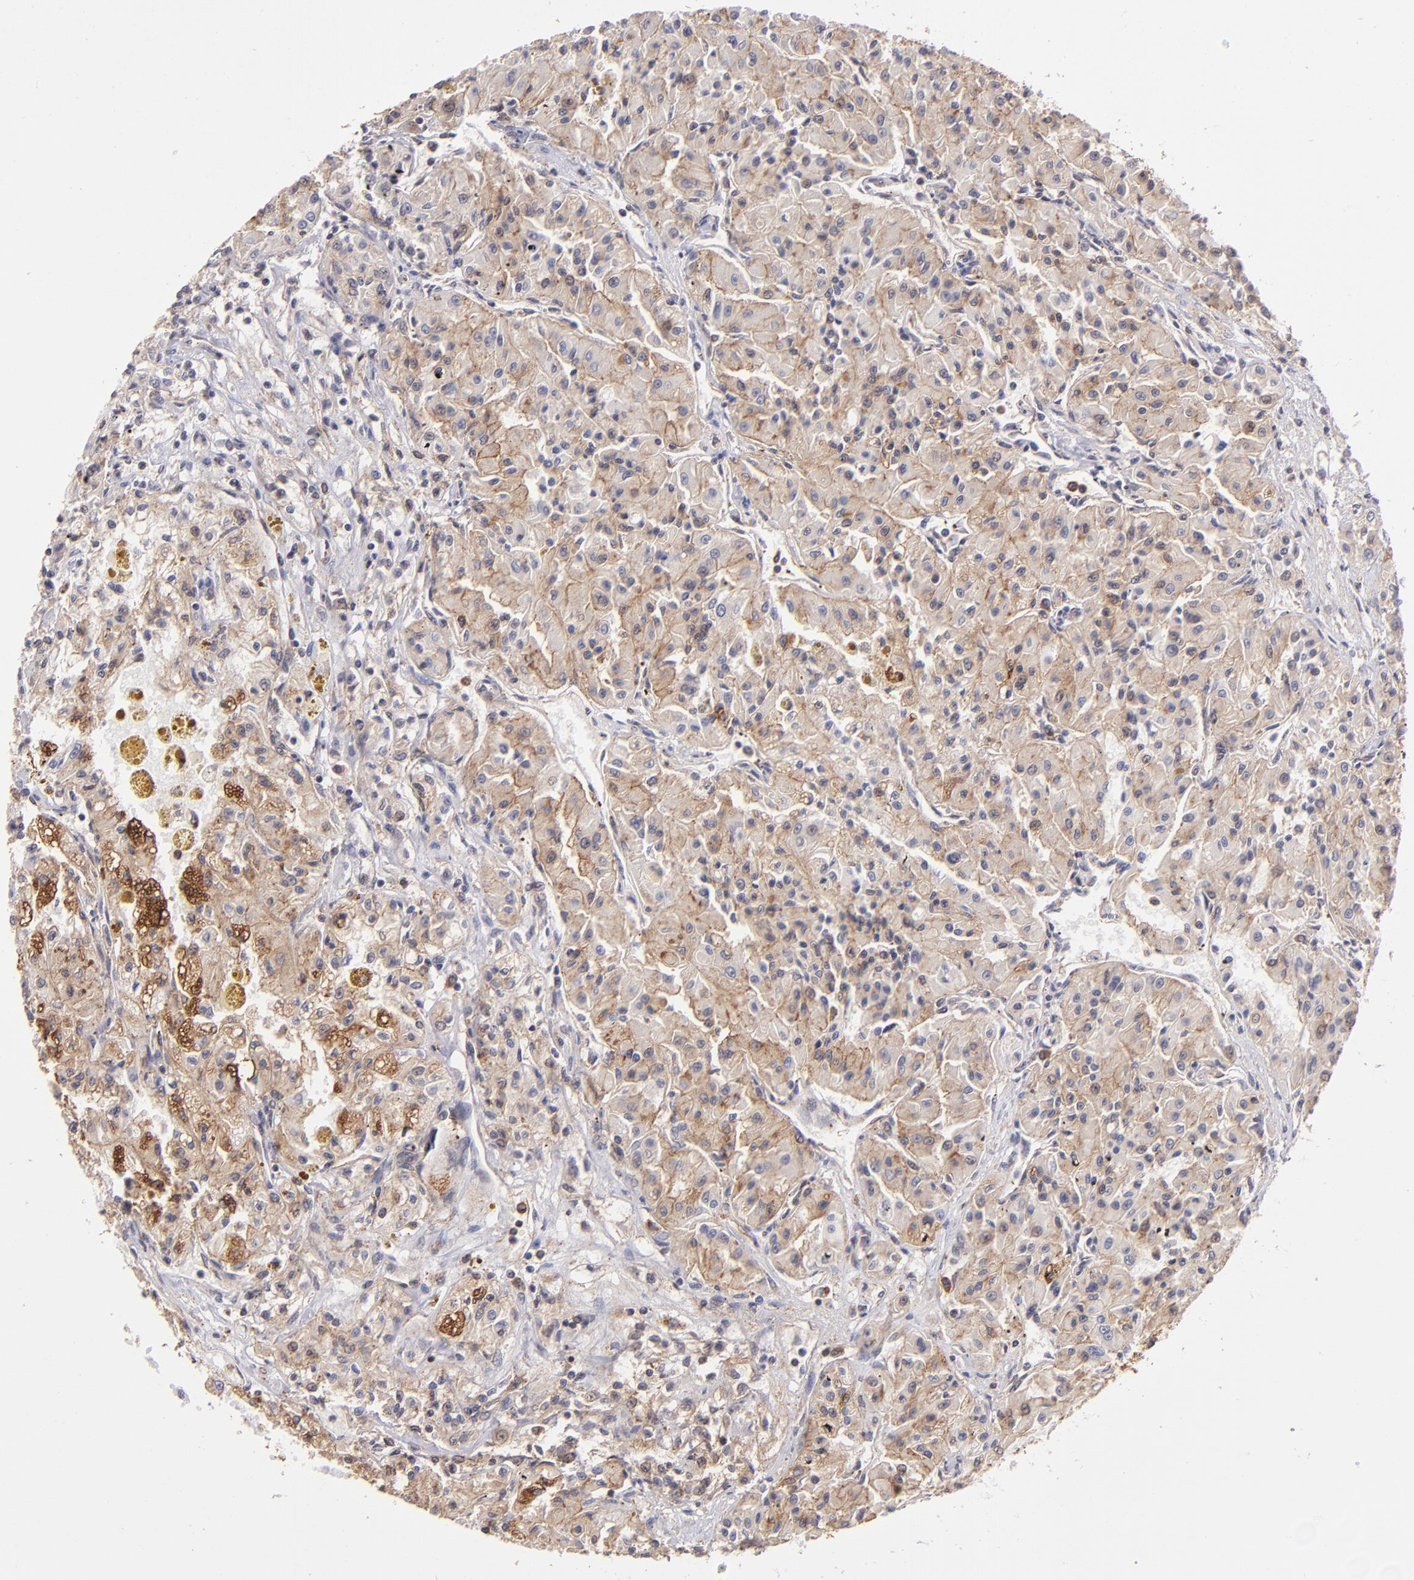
{"staining": {"intensity": "moderate", "quantity": ">75%", "location": "cytoplasmic/membranous"}, "tissue": "renal cancer", "cell_type": "Tumor cells", "image_type": "cancer", "snomed": [{"axis": "morphology", "description": "Adenocarcinoma, NOS"}, {"axis": "topography", "description": "Kidney"}], "caption": "This is a micrograph of immunohistochemistry staining of renal cancer, which shows moderate staining in the cytoplasmic/membranous of tumor cells.", "gene": "ZFYVE1", "patient": {"sex": "male", "age": 78}}